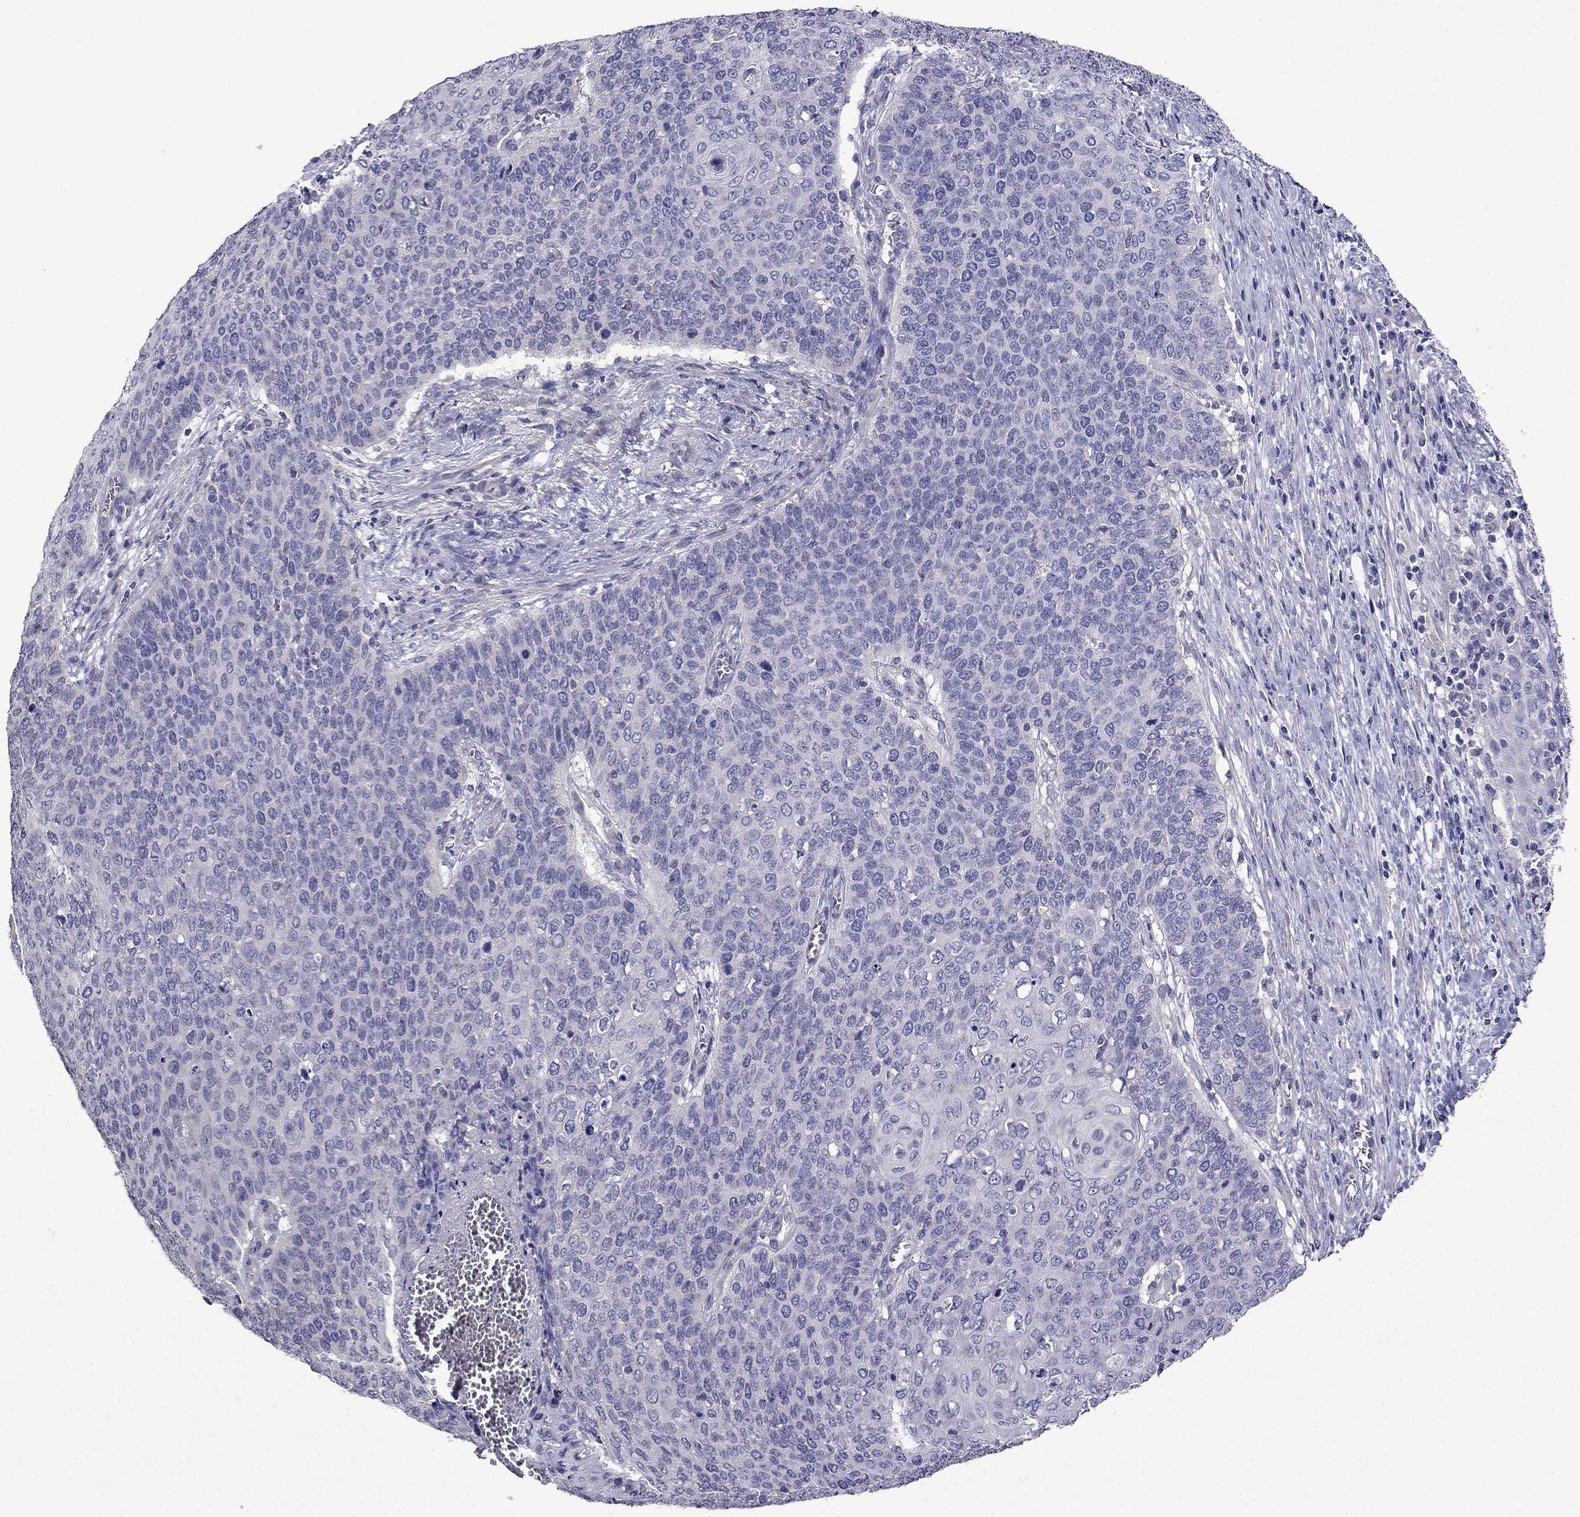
{"staining": {"intensity": "negative", "quantity": "none", "location": "none"}, "tissue": "cervical cancer", "cell_type": "Tumor cells", "image_type": "cancer", "snomed": [{"axis": "morphology", "description": "Squamous cell carcinoma, NOS"}, {"axis": "topography", "description": "Cervix"}], "caption": "Histopathology image shows no protein staining in tumor cells of cervical squamous cell carcinoma tissue.", "gene": "SCNN1D", "patient": {"sex": "female", "age": 39}}